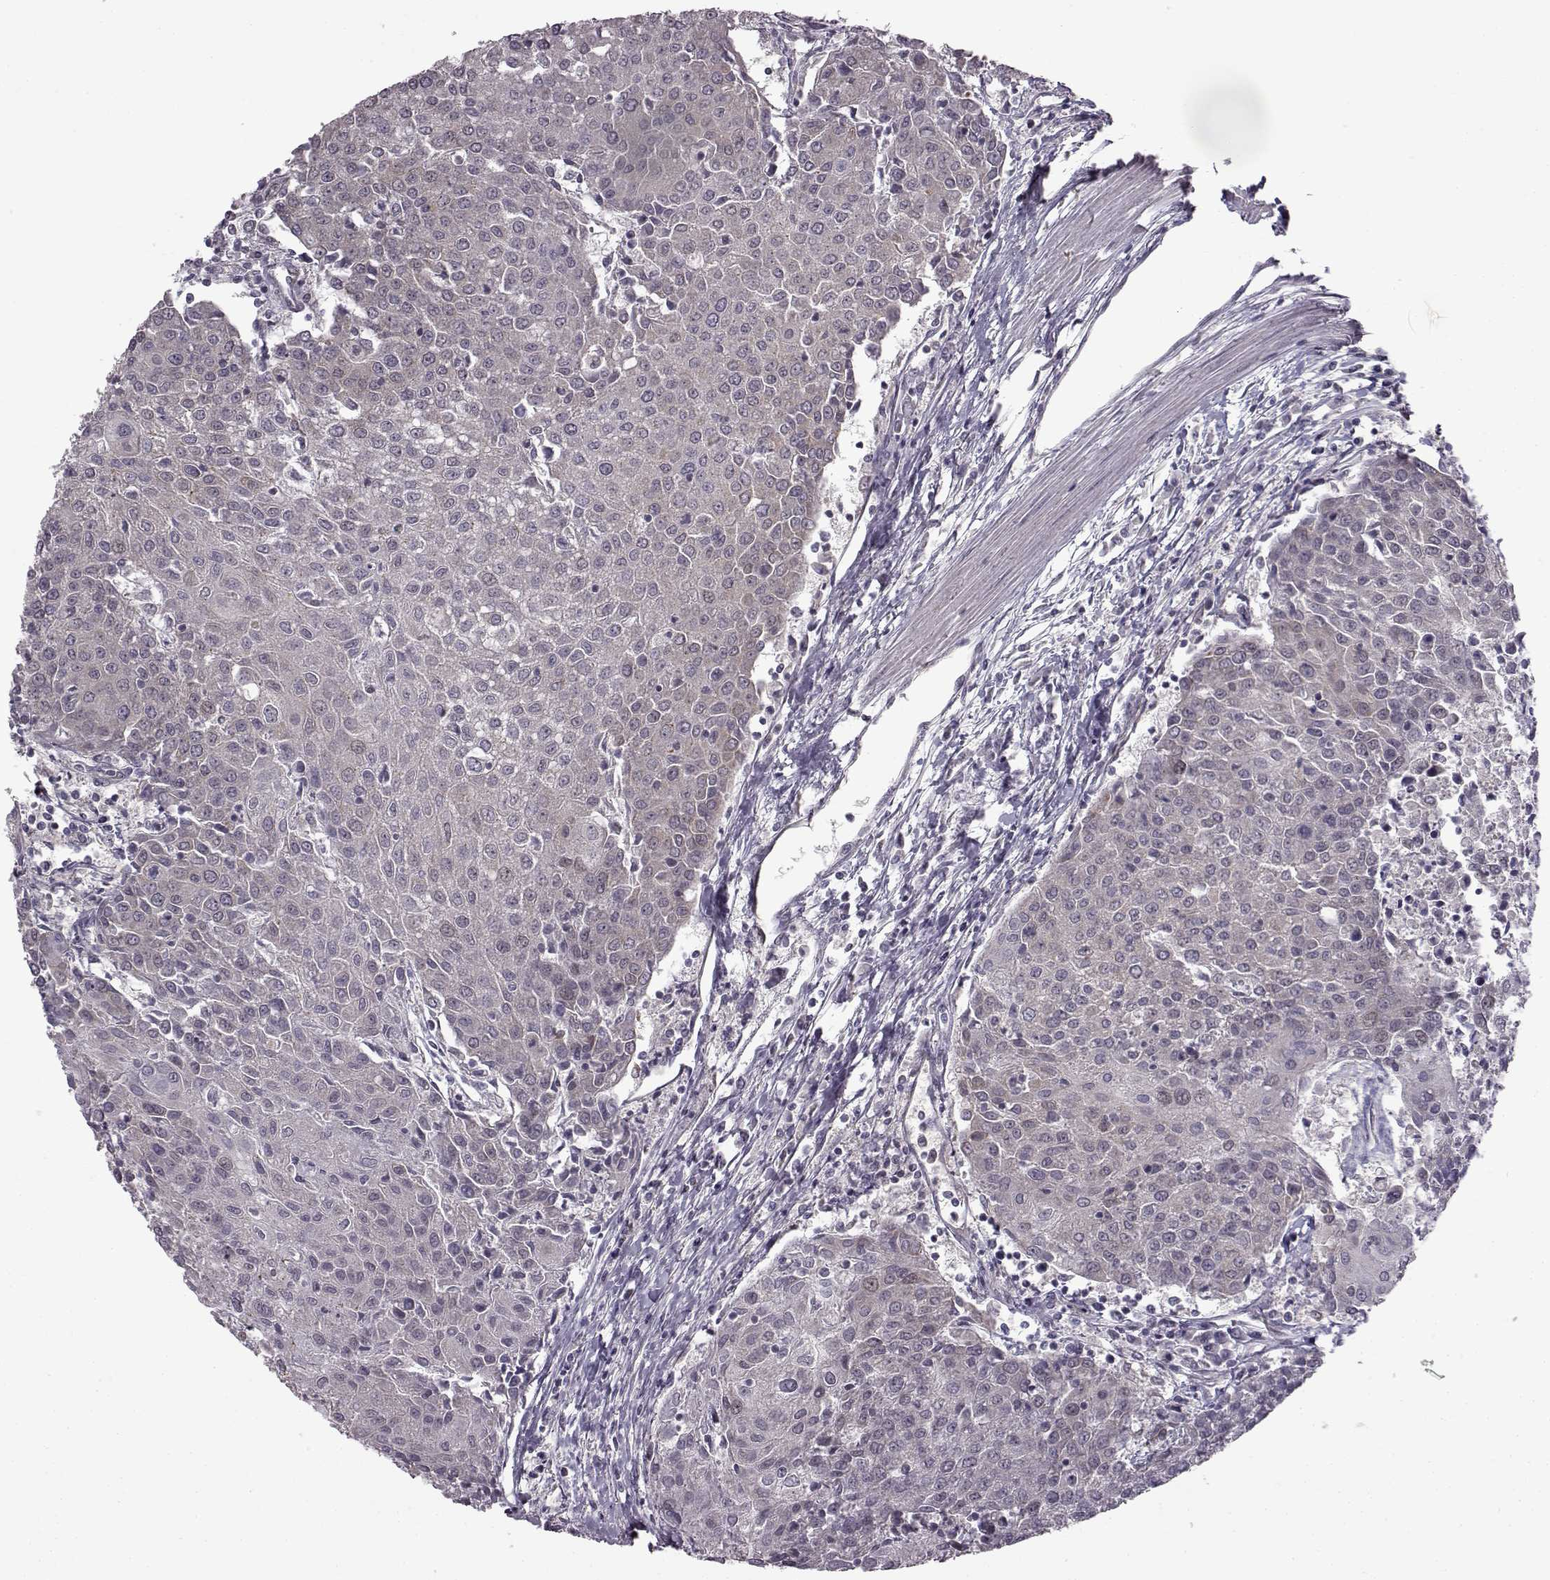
{"staining": {"intensity": "negative", "quantity": "none", "location": "none"}, "tissue": "urothelial cancer", "cell_type": "Tumor cells", "image_type": "cancer", "snomed": [{"axis": "morphology", "description": "Urothelial carcinoma, High grade"}, {"axis": "topography", "description": "Urinary bladder"}], "caption": "A high-resolution histopathology image shows immunohistochemistry staining of urothelial cancer, which demonstrates no significant staining in tumor cells.", "gene": "B3GNT6", "patient": {"sex": "female", "age": 85}}